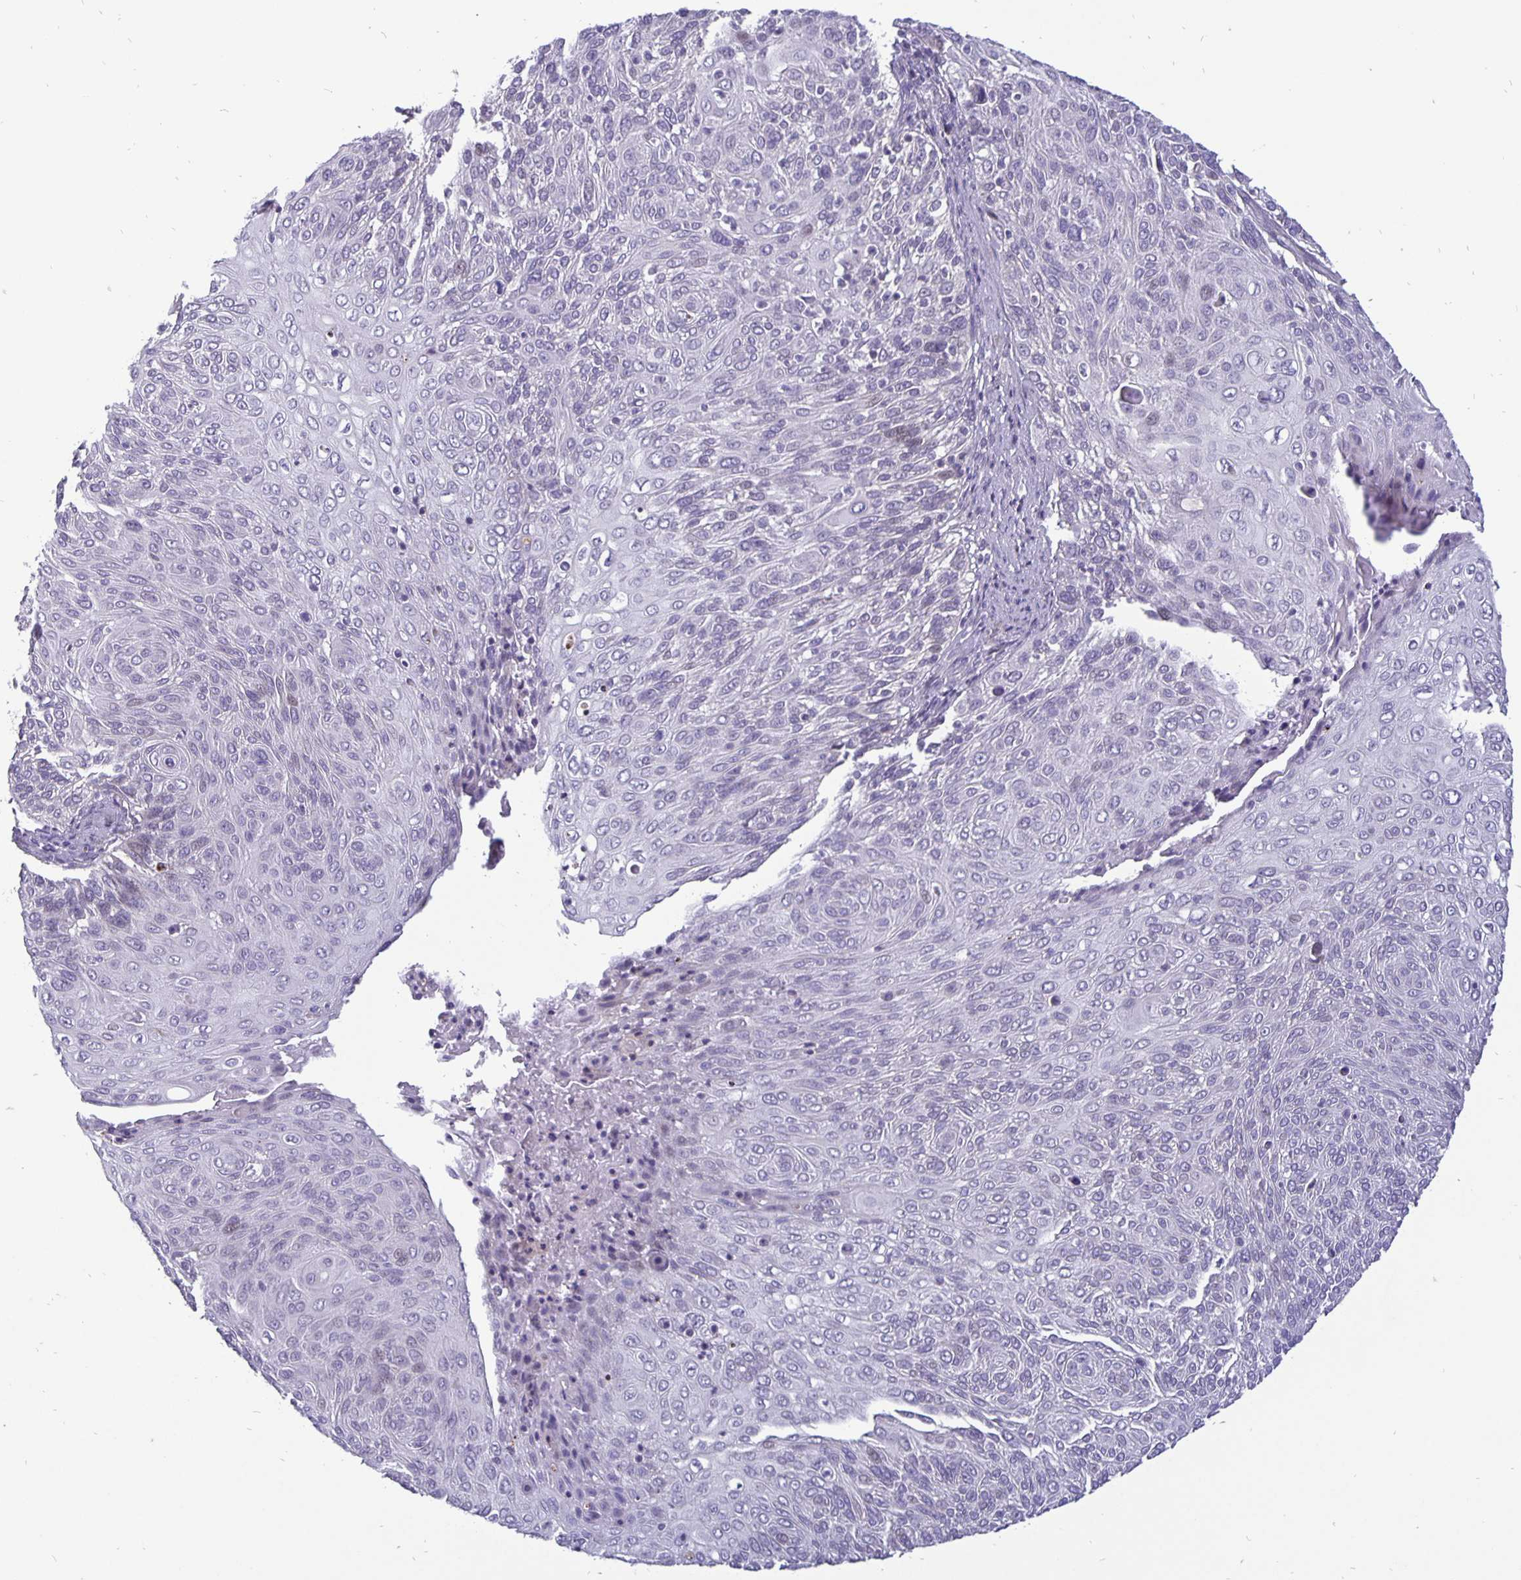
{"staining": {"intensity": "negative", "quantity": "none", "location": "none"}, "tissue": "cervical cancer", "cell_type": "Tumor cells", "image_type": "cancer", "snomed": [{"axis": "morphology", "description": "Squamous cell carcinoma, NOS"}, {"axis": "topography", "description": "Cervix"}], "caption": "Tumor cells are negative for brown protein staining in cervical cancer (squamous cell carcinoma). (Immunohistochemistry (ihc), brightfield microscopy, high magnification).", "gene": "ERBB2", "patient": {"sex": "female", "age": 31}}